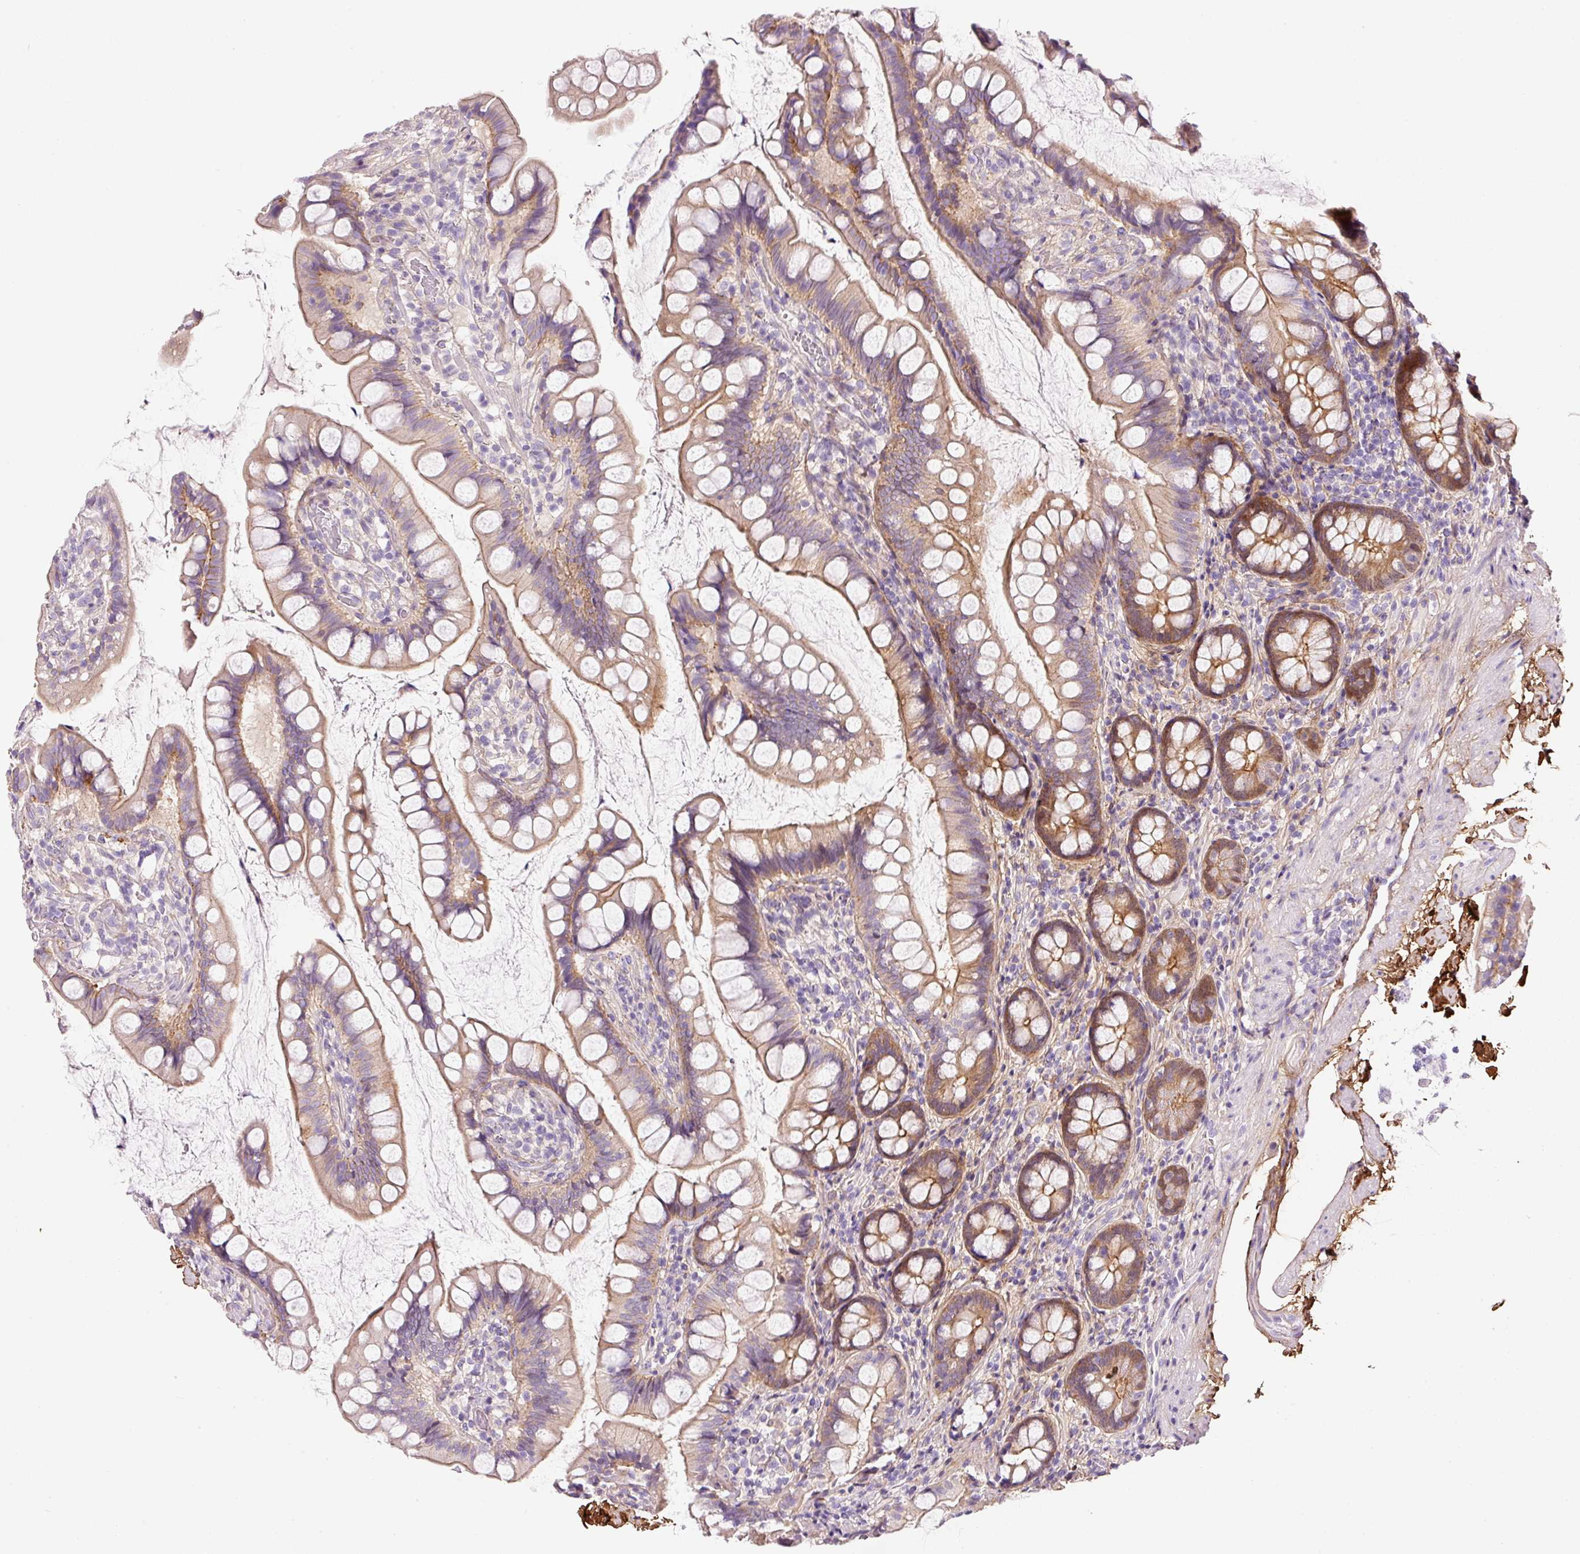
{"staining": {"intensity": "moderate", "quantity": "25%-75%", "location": "cytoplasmic/membranous"}, "tissue": "small intestine", "cell_type": "Glandular cells", "image_type": "normal", "snomed": [{"axis": "morphology", "description": "Normal tissue, NOS"}, {"axis": "topography", "description": "Small intestine"}], "caption": "Small intestine was stained to show a protein in brown. There is medium levels of moderate cytoplasmic/membranous staining in about 25%-75% of glandular cells.", "gene": "SOS2", "patient": {"sex": "male", "age": 70}}